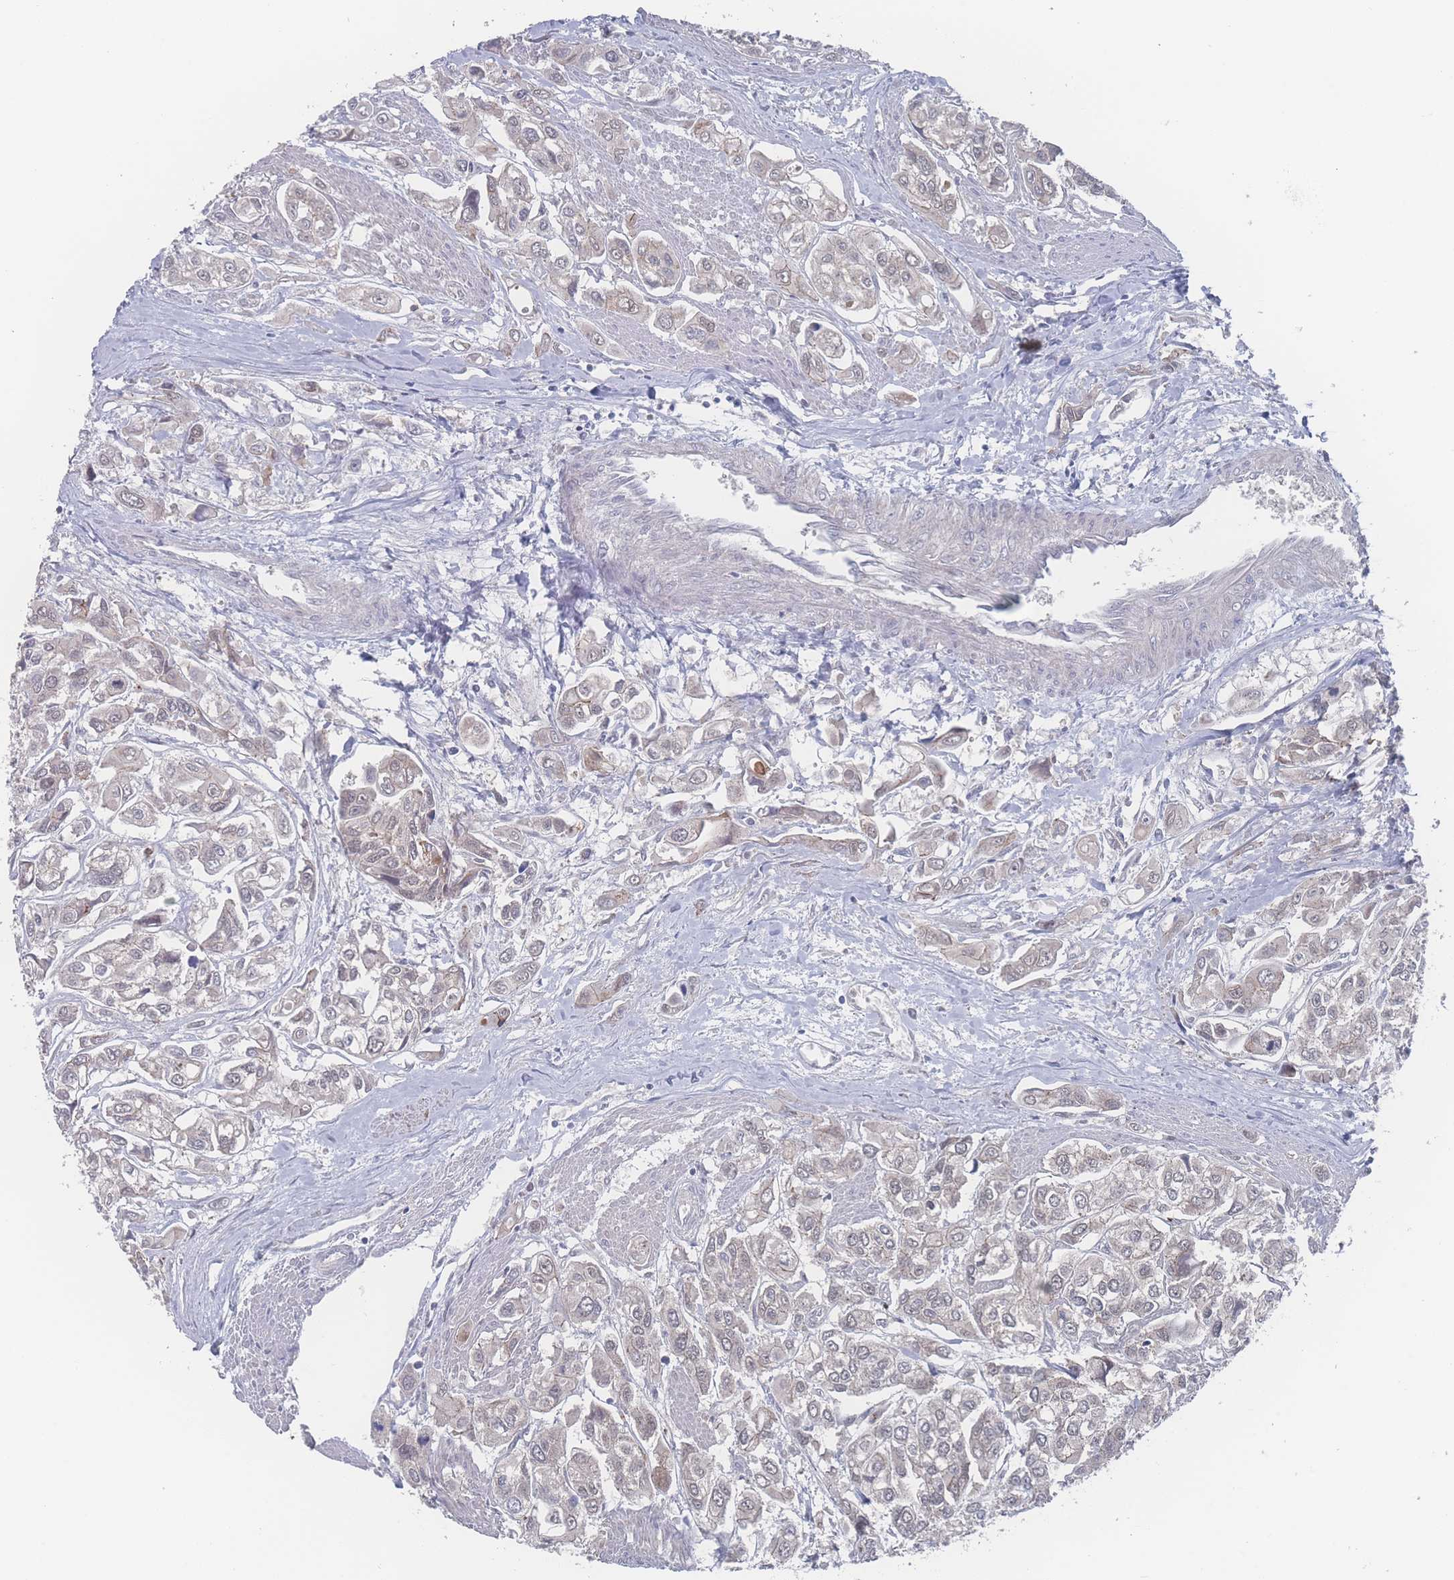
{"staining": {"intensity": "weak", "quantity": "<25%", "location": "cytoplasmic/membranous"}, "tissue": "urothelial cancer", "cell_type": "Tumor cells", "image_type": "cancer", "snomed": [{"axis": "morphology", "description": "Urothelial carcinoma, High grade"}, {"axis": "topography", "description": "Urinary bladder"}], "caption": "Immunohistochemistry (IHC) of urothelial cancer shows no staining in tumor cells.", "gene": "NBEAL1", "patient": {"sex": "male", "age": 67}}